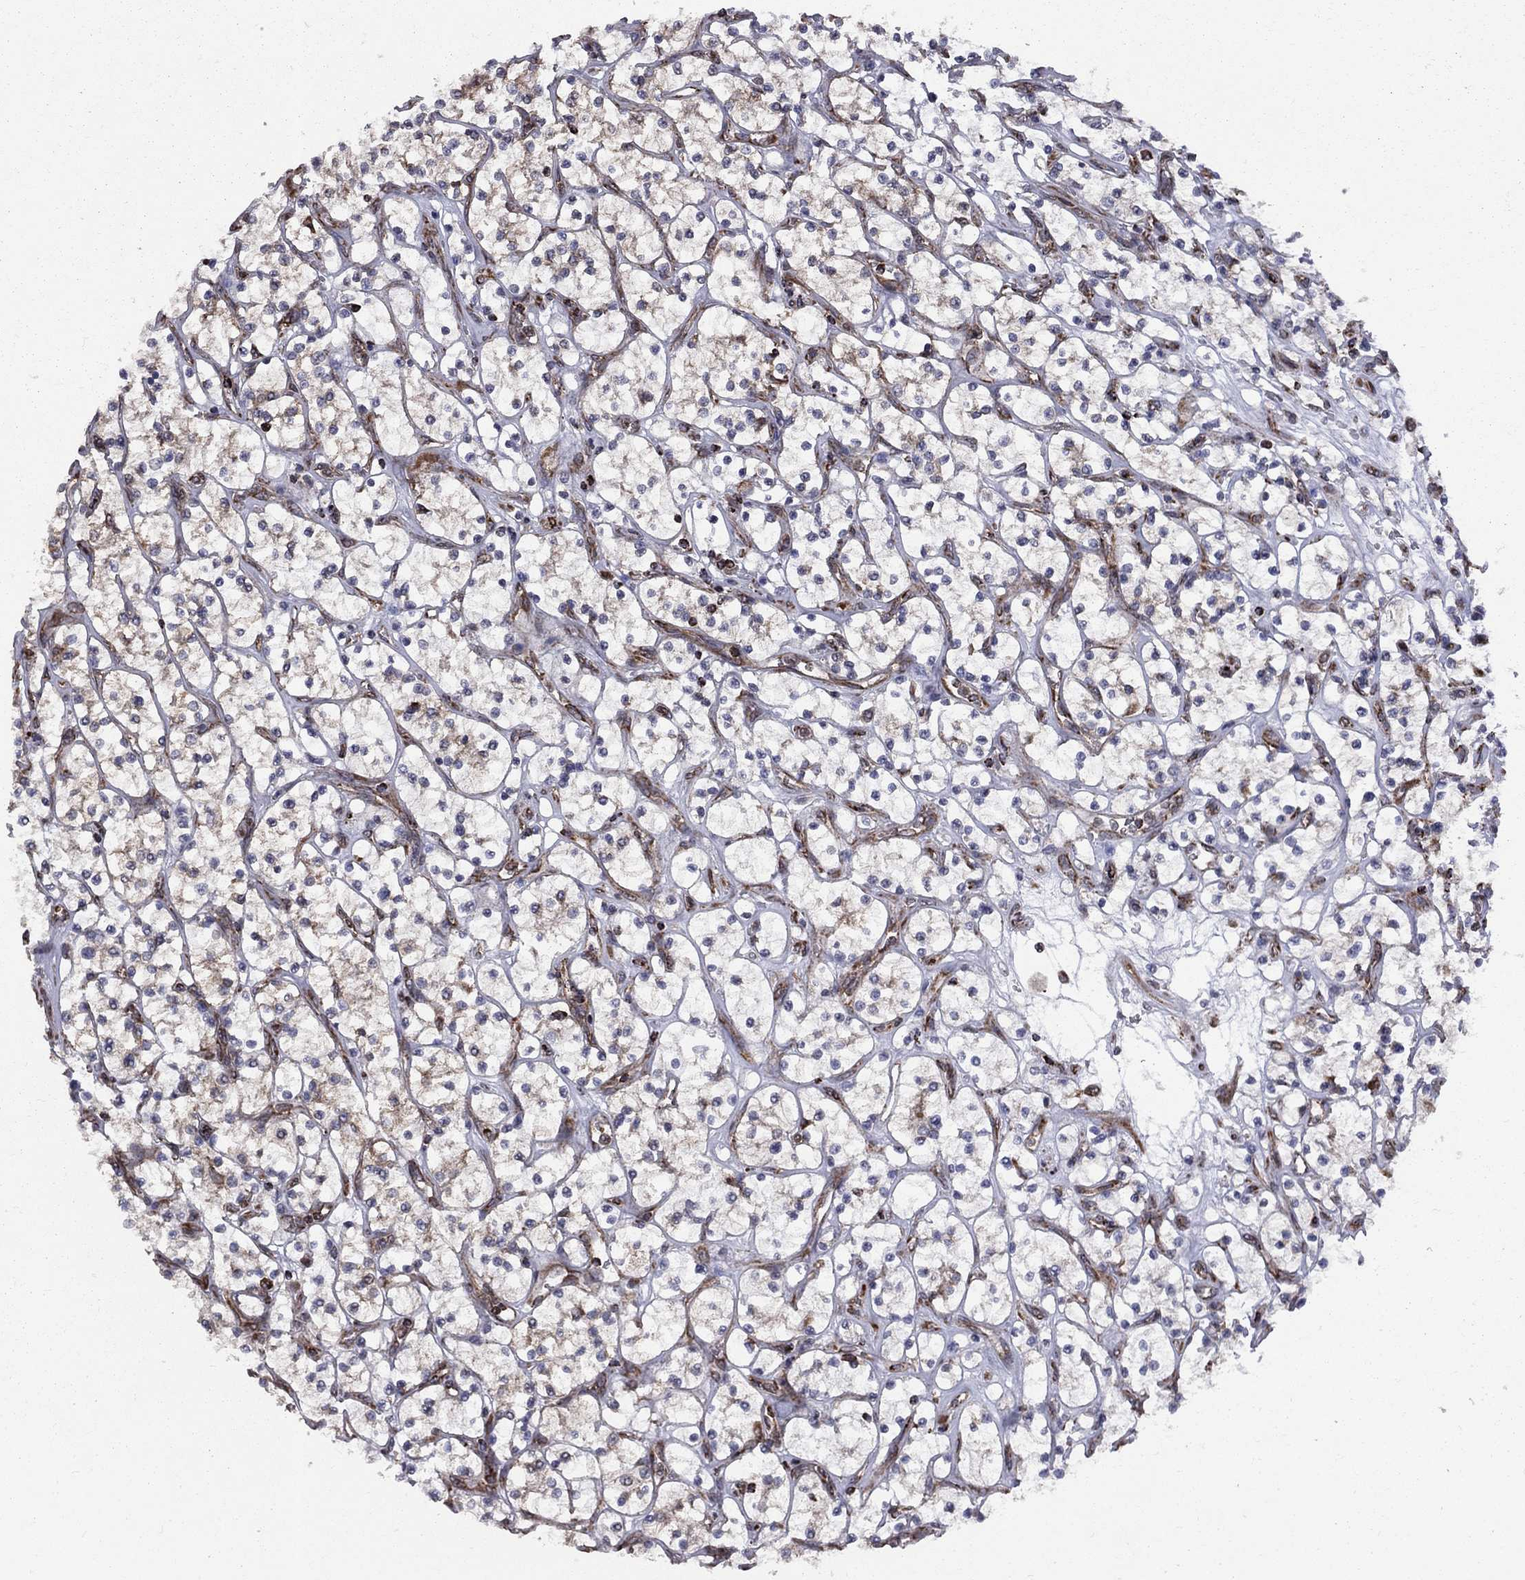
{"staining": {"intensity": "weak", "quantity": "<25%", "location": "cytoplasmic/membranous"}, "tissue": "renal cancer", "cell_type": "Tumor cells", "image_type": "cancer", "snomed": [{"axis": "morphology", "description": "Adenocarcinoma, NOS"}, {"axis": "topography", "description": "Kidney"}], "caption": "This is an IHC histopathology image of renal cancer. There is no staining in tumor cells.", "gene": "CLPTM1", "patient": {"sex": "female", "age": 64}}